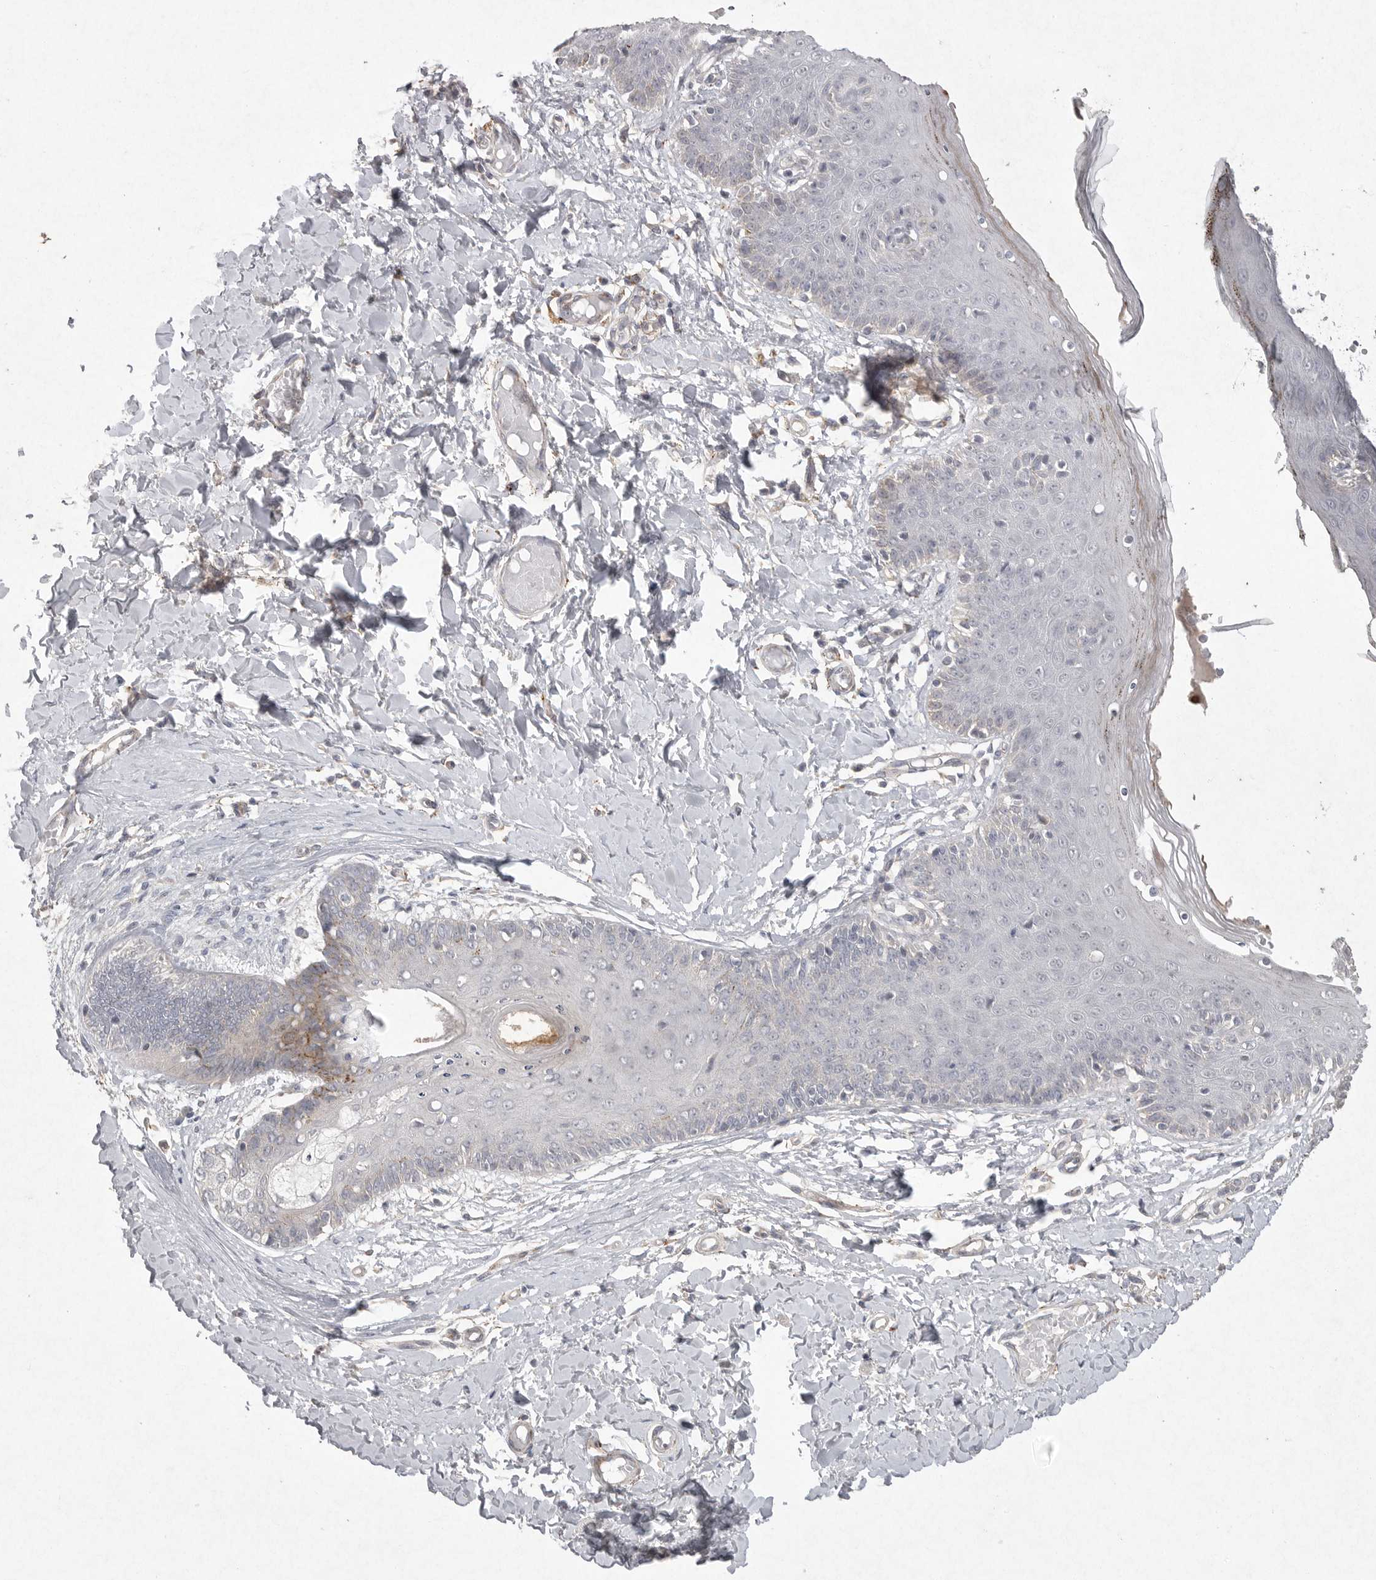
{"staining": {"intensity": "negative", "quantity": "none", "location": "none"}, "tissue": "skin", "cell_type": "Epidermal cells", "image_type": "normal", "snomed": [{"axis": "morphology", "description": "Normal tissue, NOS"}, {"axis": "topography", "description": "Vulva"}], "caption": "A high-resolution image shows immunohistochemistry staining of benign skin, which demonstrates no significant expression in epidermal cells. (Stains: DAB (3,3'-diaminobenzidine) IHC with hematoxylin counter stain, Microscopy: brightfield microscopy at high magnification).", "gene": "VANGL2", "patient": {"sex": "female", "age": 66}}